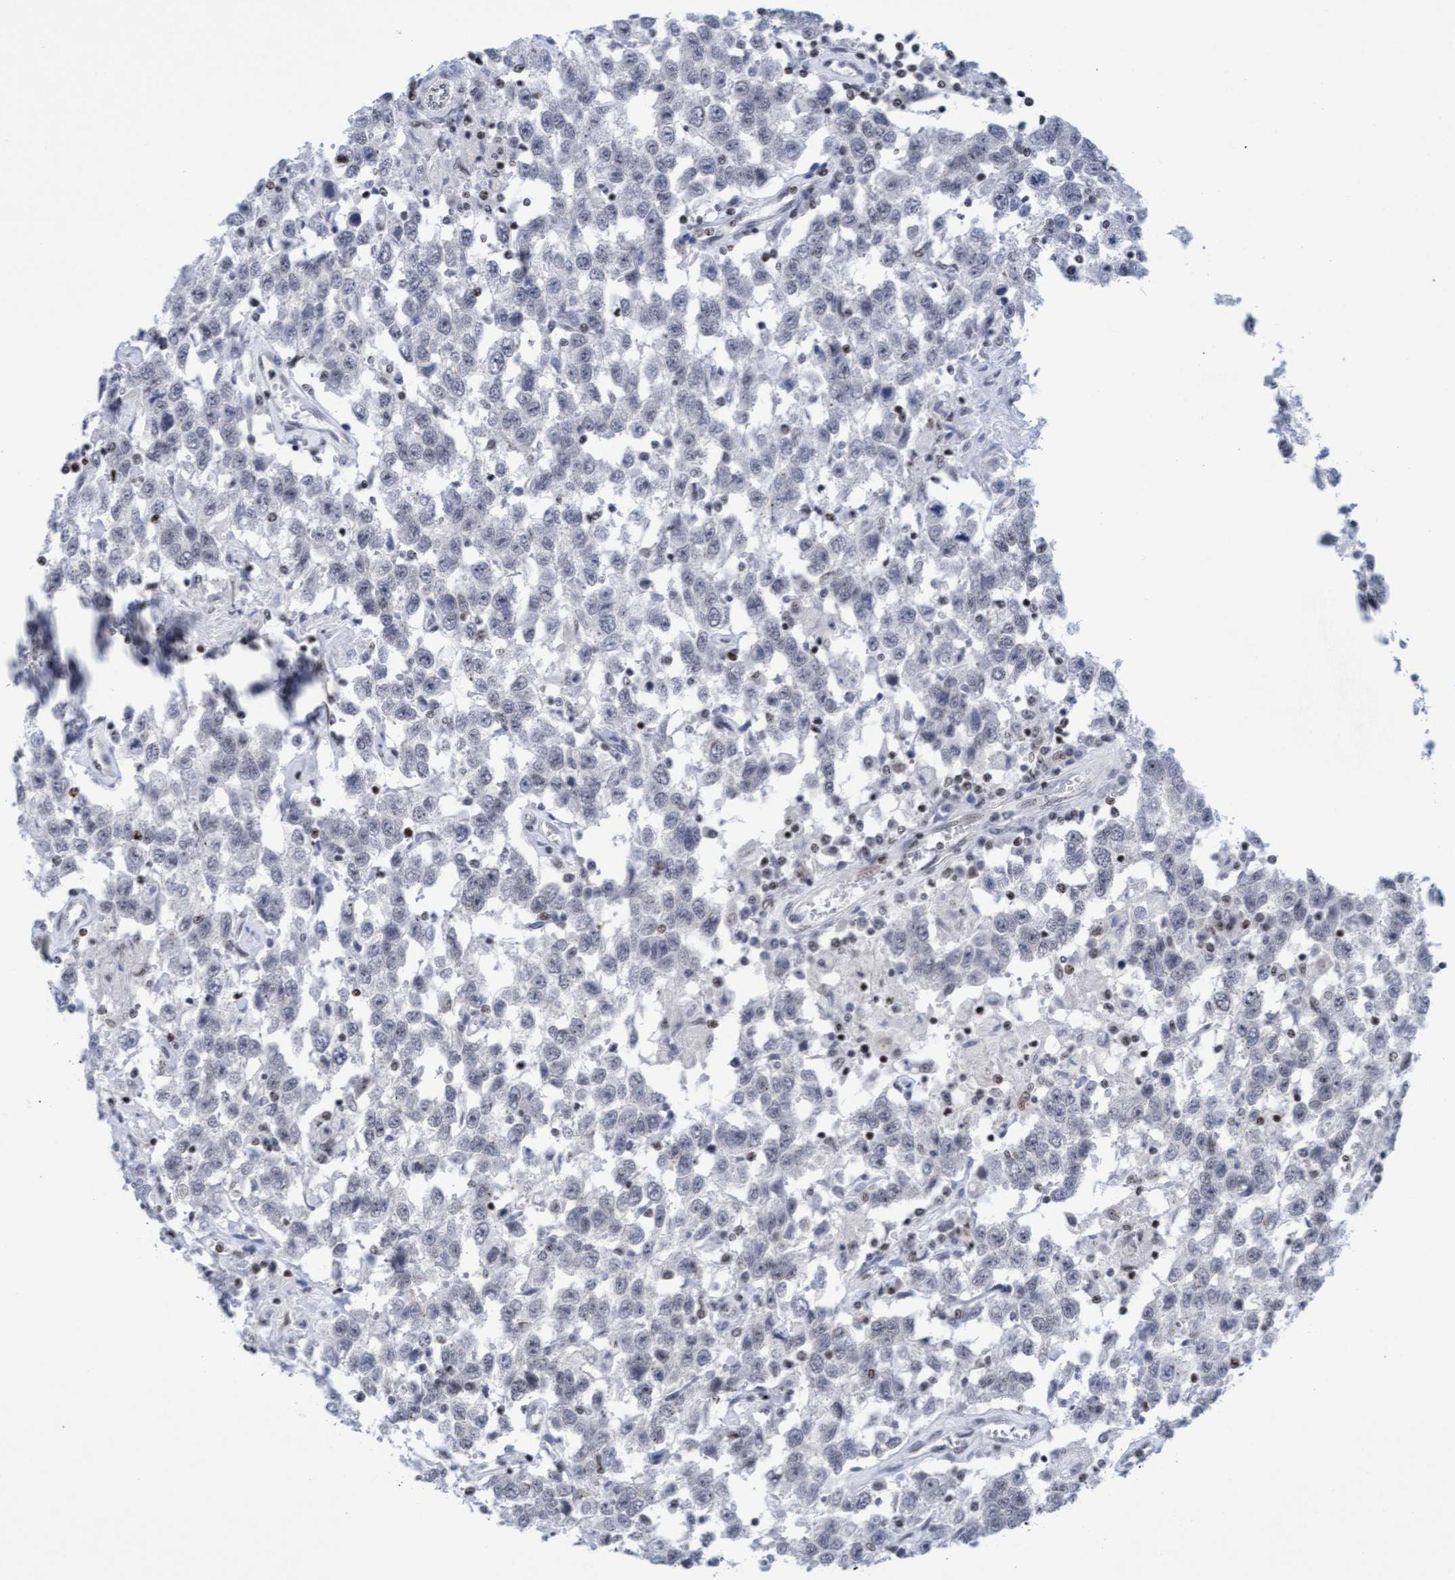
{"staining": {"intensity": "negative", "quantity": "none", "location": "none"}, "tissue": "testis cancer", "cell_type": "Tumor cells", "image_type": "cancer", "snomed": [{"axis": "morphology", "description": "Seminoma, NOS"}, {"axis": "topography", "description": "Testis"}], "caption": "Immunohistochemical staining of human seminoma (testis) reveals no significant staining in tumor cells.", "gene": "GLRX2", "patient": {"sex": "male", "age": 41}}